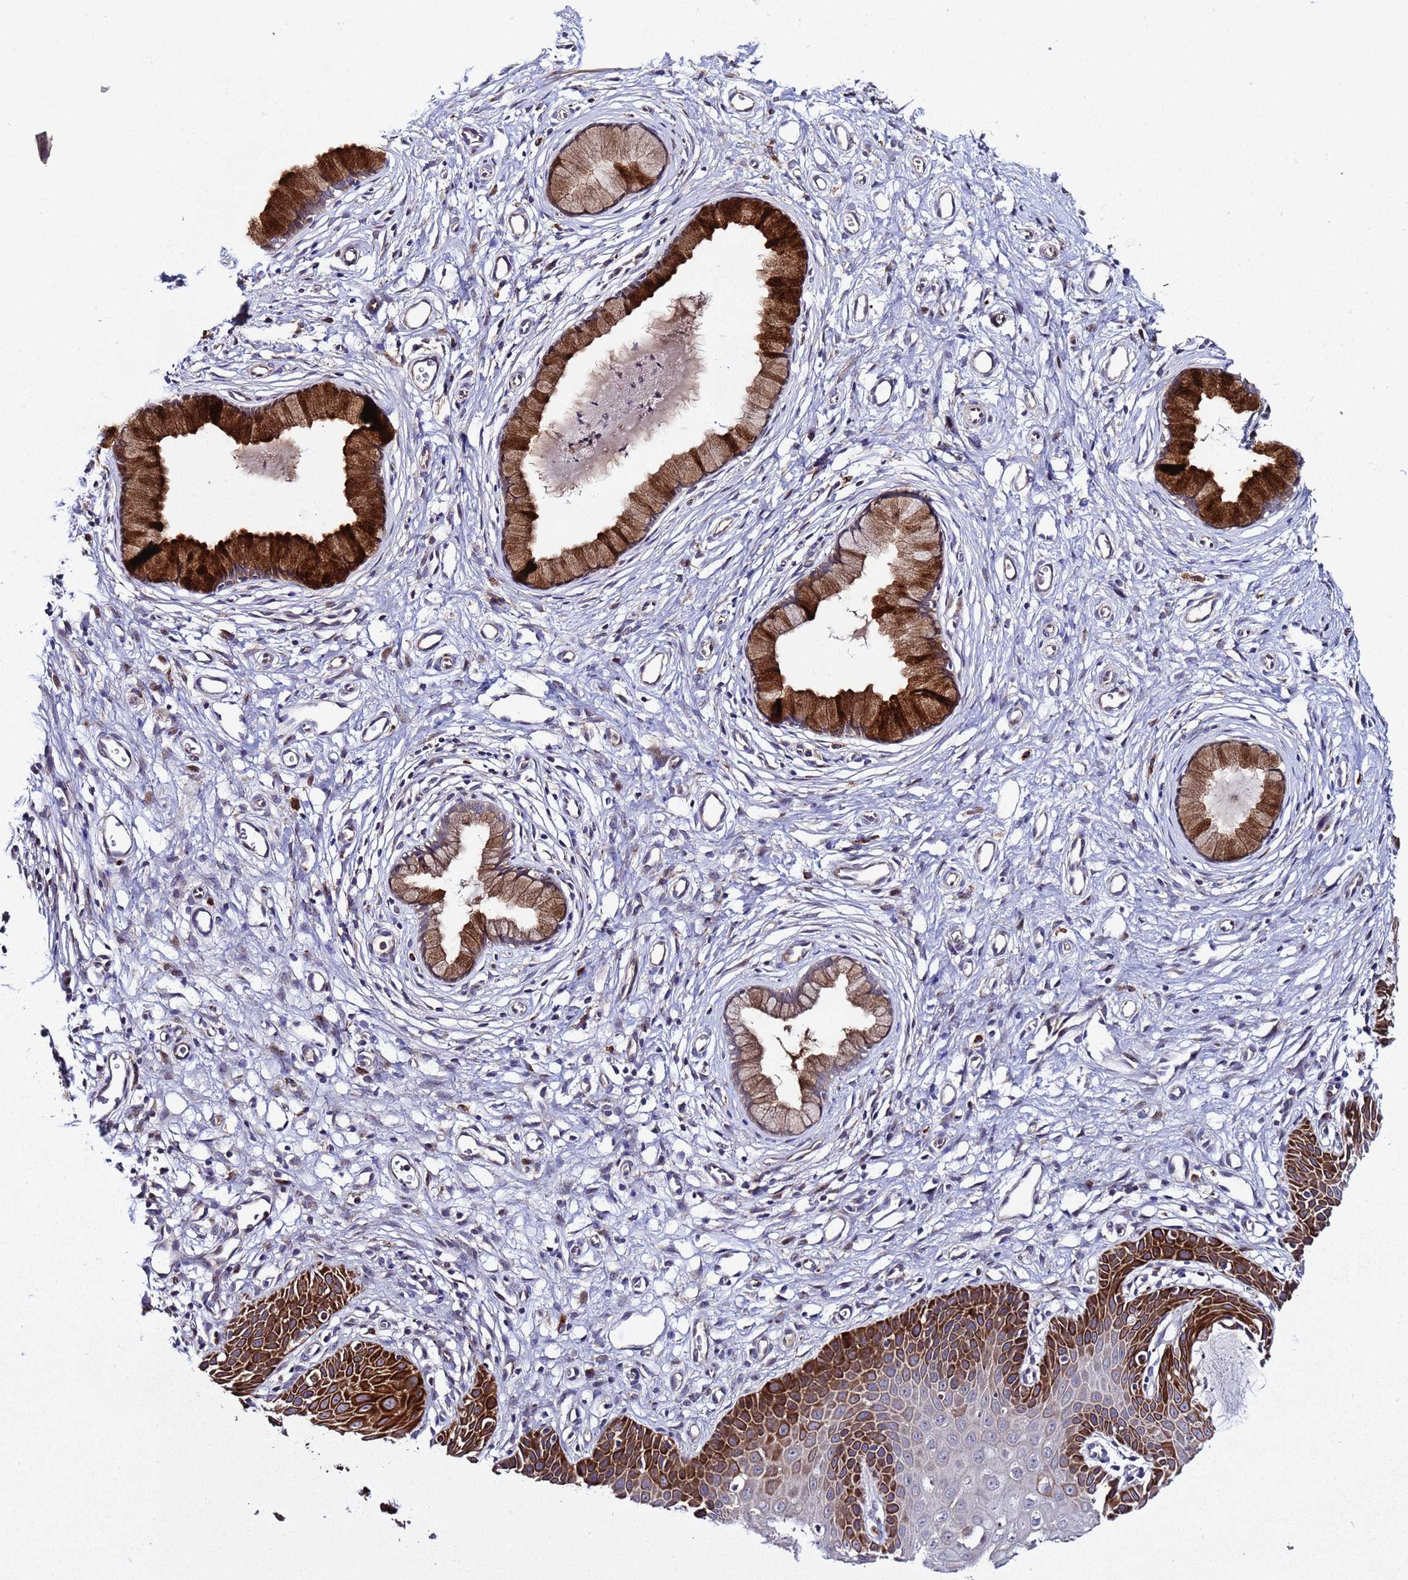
{"staining": {"intensity": "strong", "quantity": "25%-75%", "location": "cytoplasmic/membranous"}, "tissue": "cervix", "cell_type": "Glandular cells", "image_type": "normal", "snomed": [{"axis": "morphology", "description": "Normal tissue, NOS"}, {"axis": "topography", "description": "Cervix"}], "caption": "High-power microscopy captured an immunohistochemistry (IHC) micrograph of benign cervix, revealing strong cytoplasmic/membranous staining in about 25%-75% of glandular cells. (brown staining indicates protein expression, while blue staining denotes nuclei).", "gene": "PLXDC2", "patient": {"sex": "female", "age": 36}}